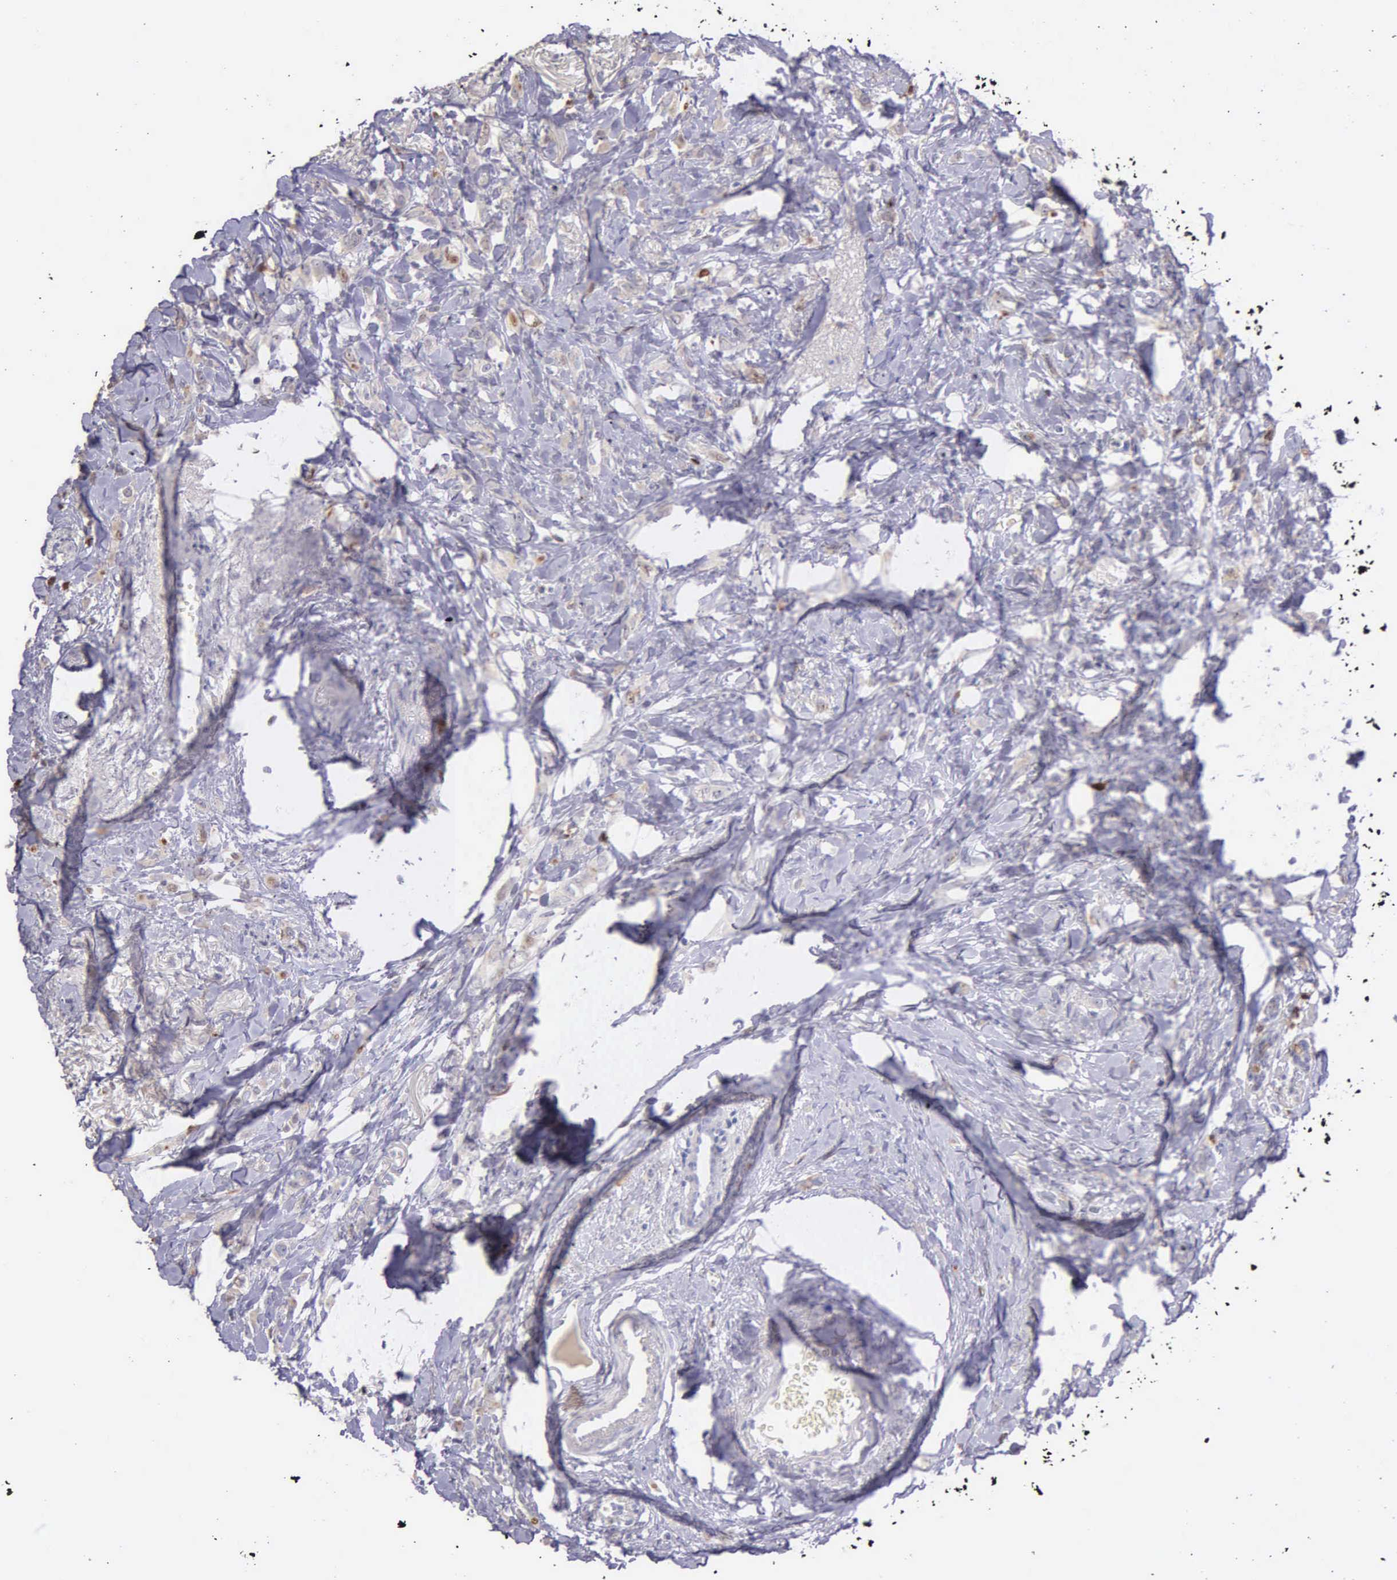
{"staining": {"intensity": "moderate", "quantity": "<25%", "location": "nuclear"}, "tissue": "breast cancer", "cell_type": "Tumor cells", "image_type": "cancer", "snomed": [{"axis": "morphology", "description": "Lobular carcinoma"}, {"axis": "topography", "description": "Breast"}], "caption": "Moderate nuclear protein expression is seen in about <25% of tumor cells in breast lobular carcinoma. (DAB (3,3'-diaminobenzidine) IHC, brown staining for protein, blue staining for nuclei).", "gene": "MCM5", "patient": {"sex": "female", "age": 57}}